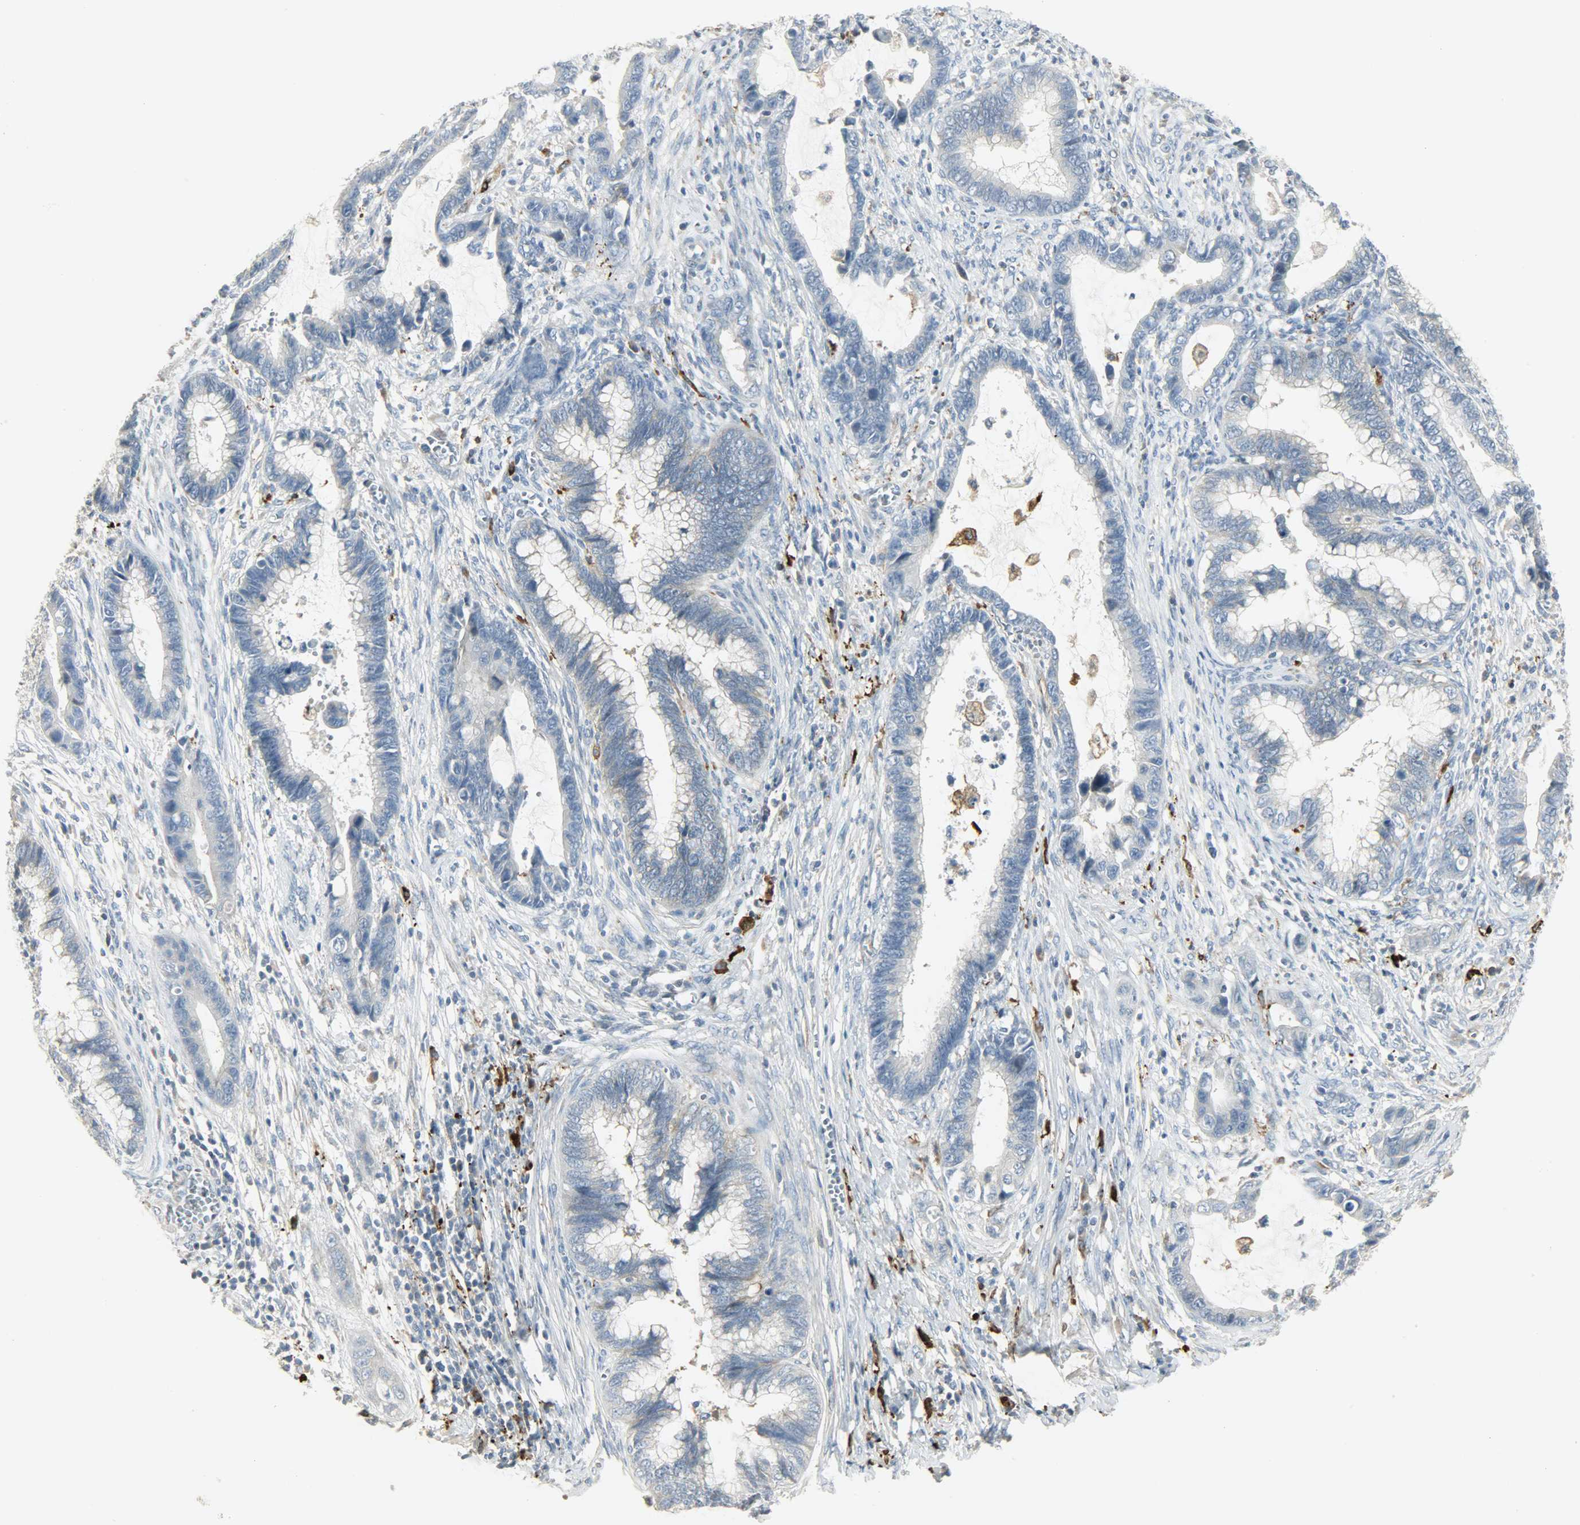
{"staining": {"intensity": "negative", "quantity": "none", "location": "none"}, "tissue": "cervical cancer", "cell_type": "Tumor cells", "image_type": "cancer", "snomed": [{"axis": "morphology", "description": "Adenocarcinoma, NOS"}, {"axis": "topography", "description": "Cervix"}], "caption": "Immunohistochemical staining of cervical cancer (adenocarcinoma) displays no significant expression in tumor cells.", "gene": "ENPEP", "patient": {"sex": "female", "age": 44}}